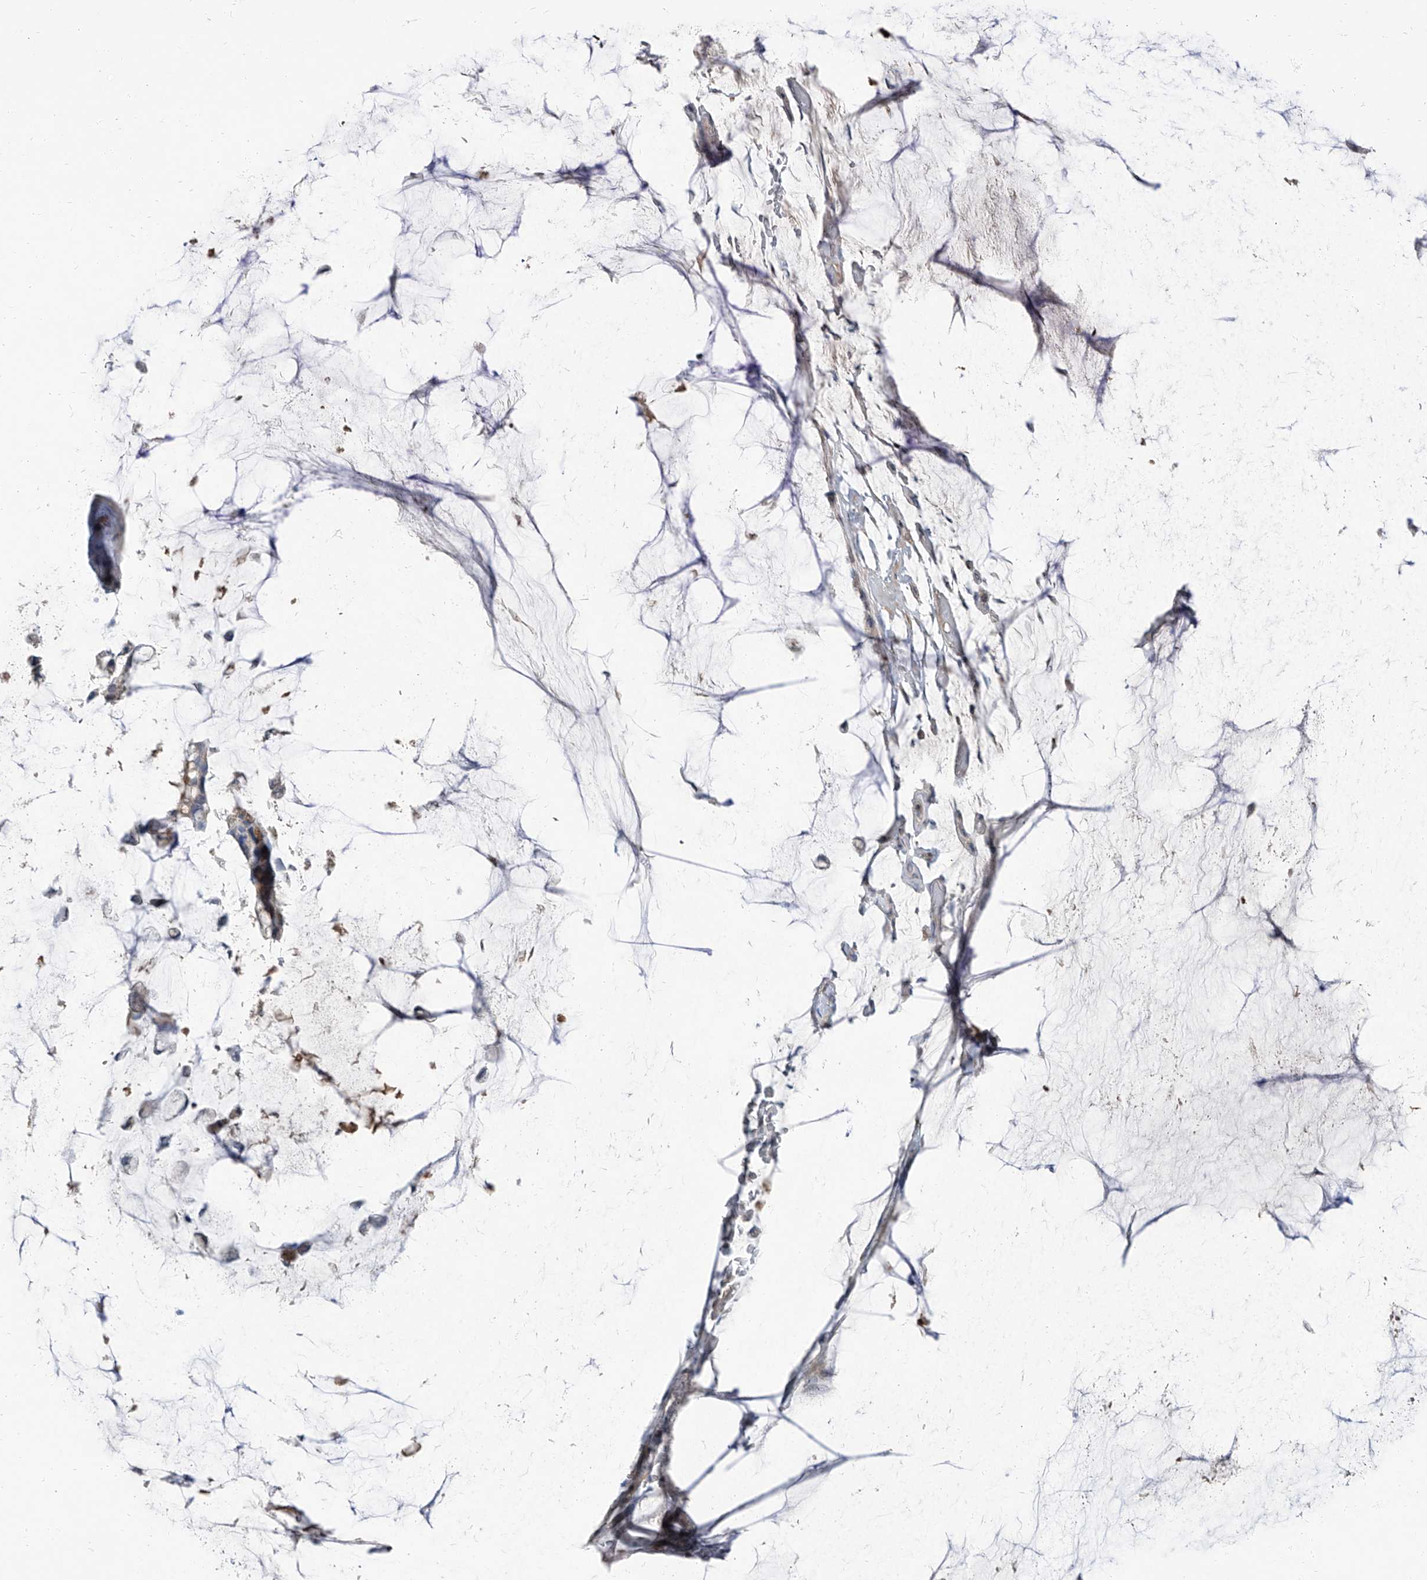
{"staining": {"intensity": "negative", "quantity": "none", "location": "none"}, "tissue": "pancreatic cancer", "cell_type": "Tumor cells", "image_type": "cancer", "snomed": [{"axis": "morphology", "description": "Adenocarcinoma, NOS"}, {"axis": "topography", "description": "Pancreas"}], "caption": "A high-resolution photomicrograph shows immunohistochemistry staining of pancreatic cancer, which exhibits no significant positivity in tumor cells. (Brightfield microscopy of DAB (3,3'-diaminobenzidine) immunohistochemistry (IHC) at high magnification).", "gene": "HOXA3", "patient": {"sex": "male", "age": 41}}